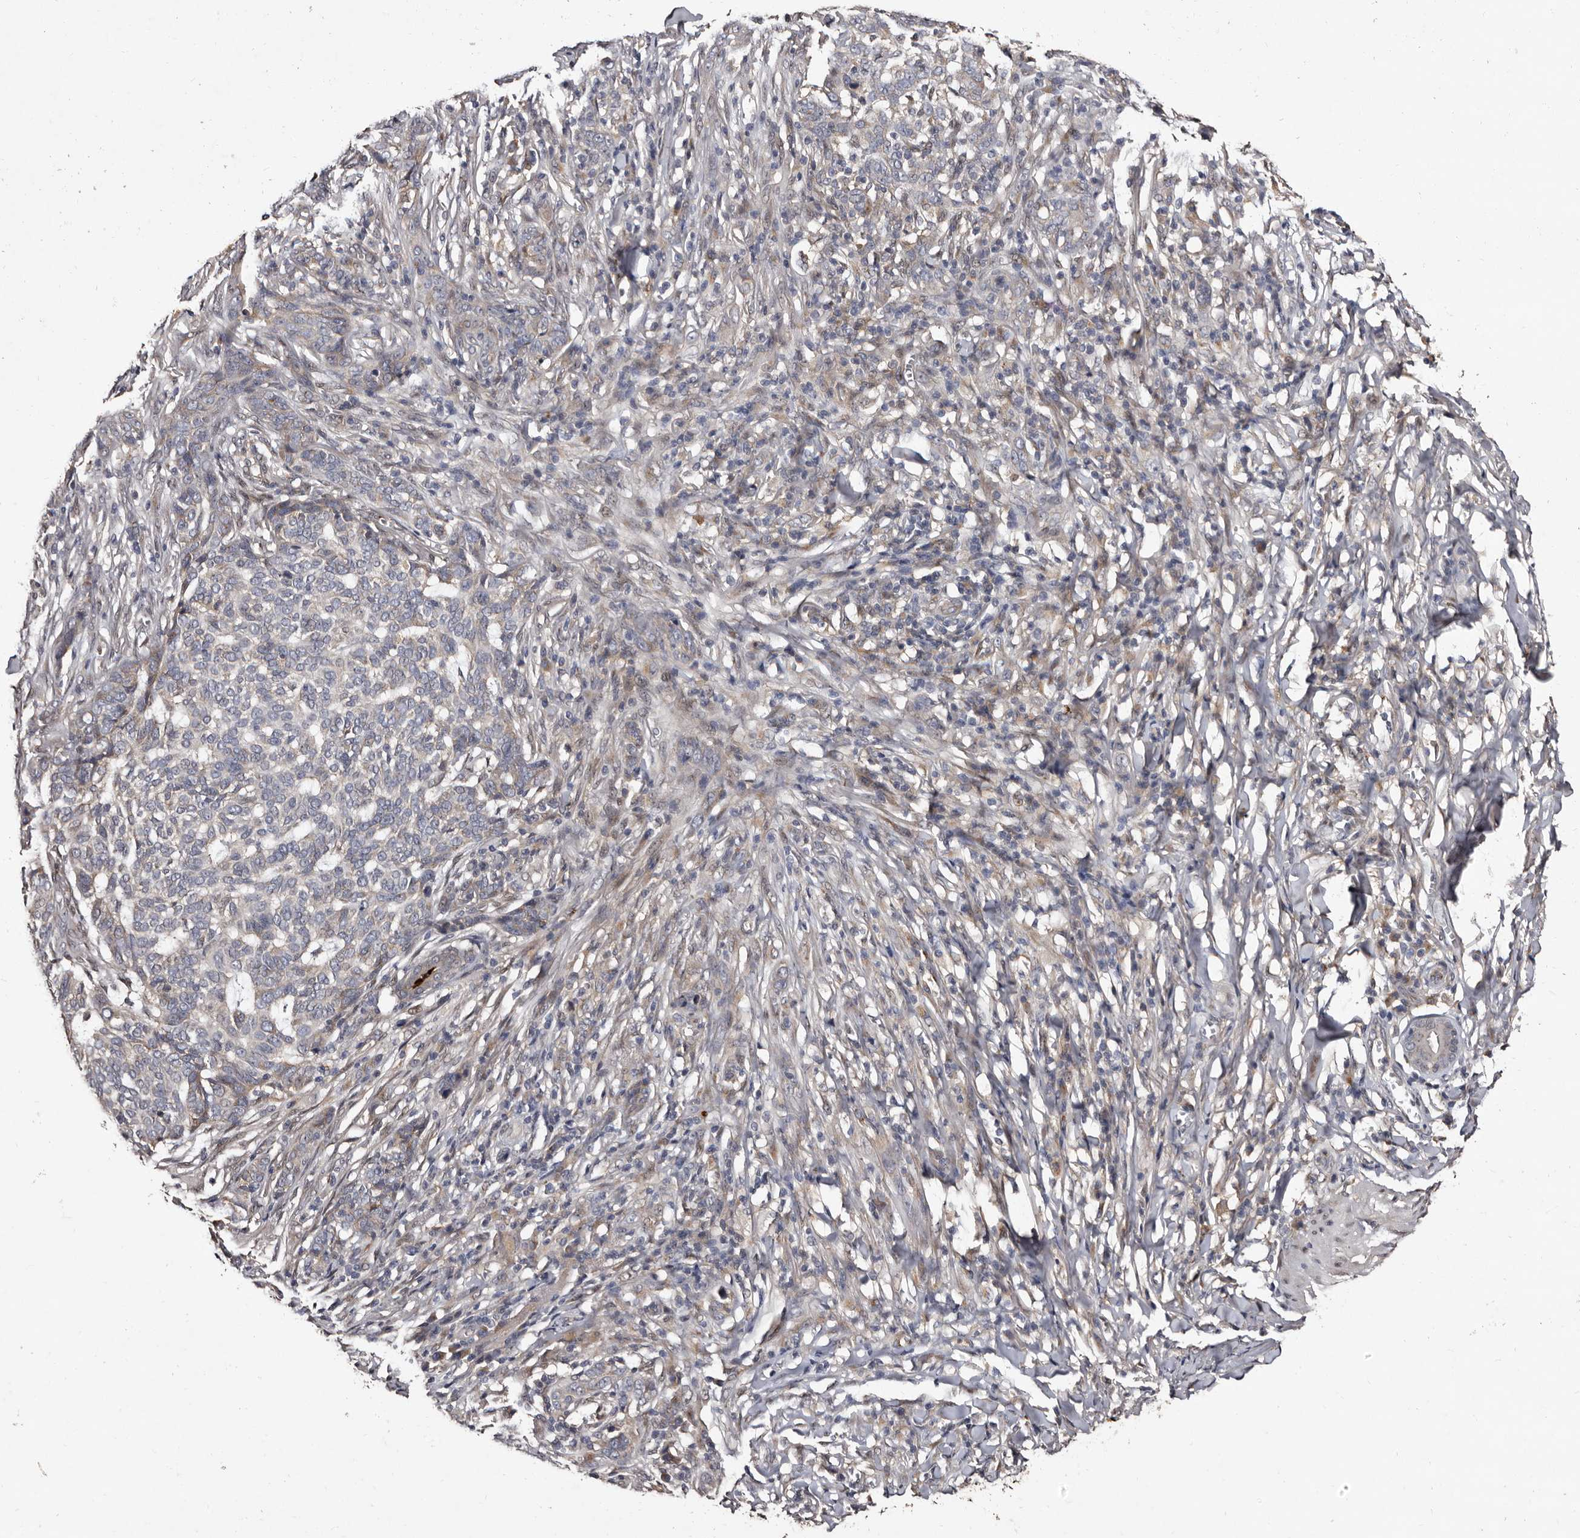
{"staining": {"intensity": "weak", "quantity": "<25%", "location": "cytoplasmic/membranous"}, "tissue": "skin cancer", "cell_type": "Tumor cells", "image_type": "cancer", "snomed": [{"axis": "morphology", "description": "Basal cell carcinoma"}, {"axis": "topography", "description": "Skin"}], "caption": "IHC histopathology image of neoplastic tissue: skin cancer (basal cell carcinoma) stained with DAB (3,3'-diaminobenzidine) reveals no significant protein positivity in tumor cells. (DAB (3,3'-diaminobenzidine) IHC with hematoxylin counter stain).", "gene": "FAM91A1", "patient": {"sex": "male", "age": 85}}